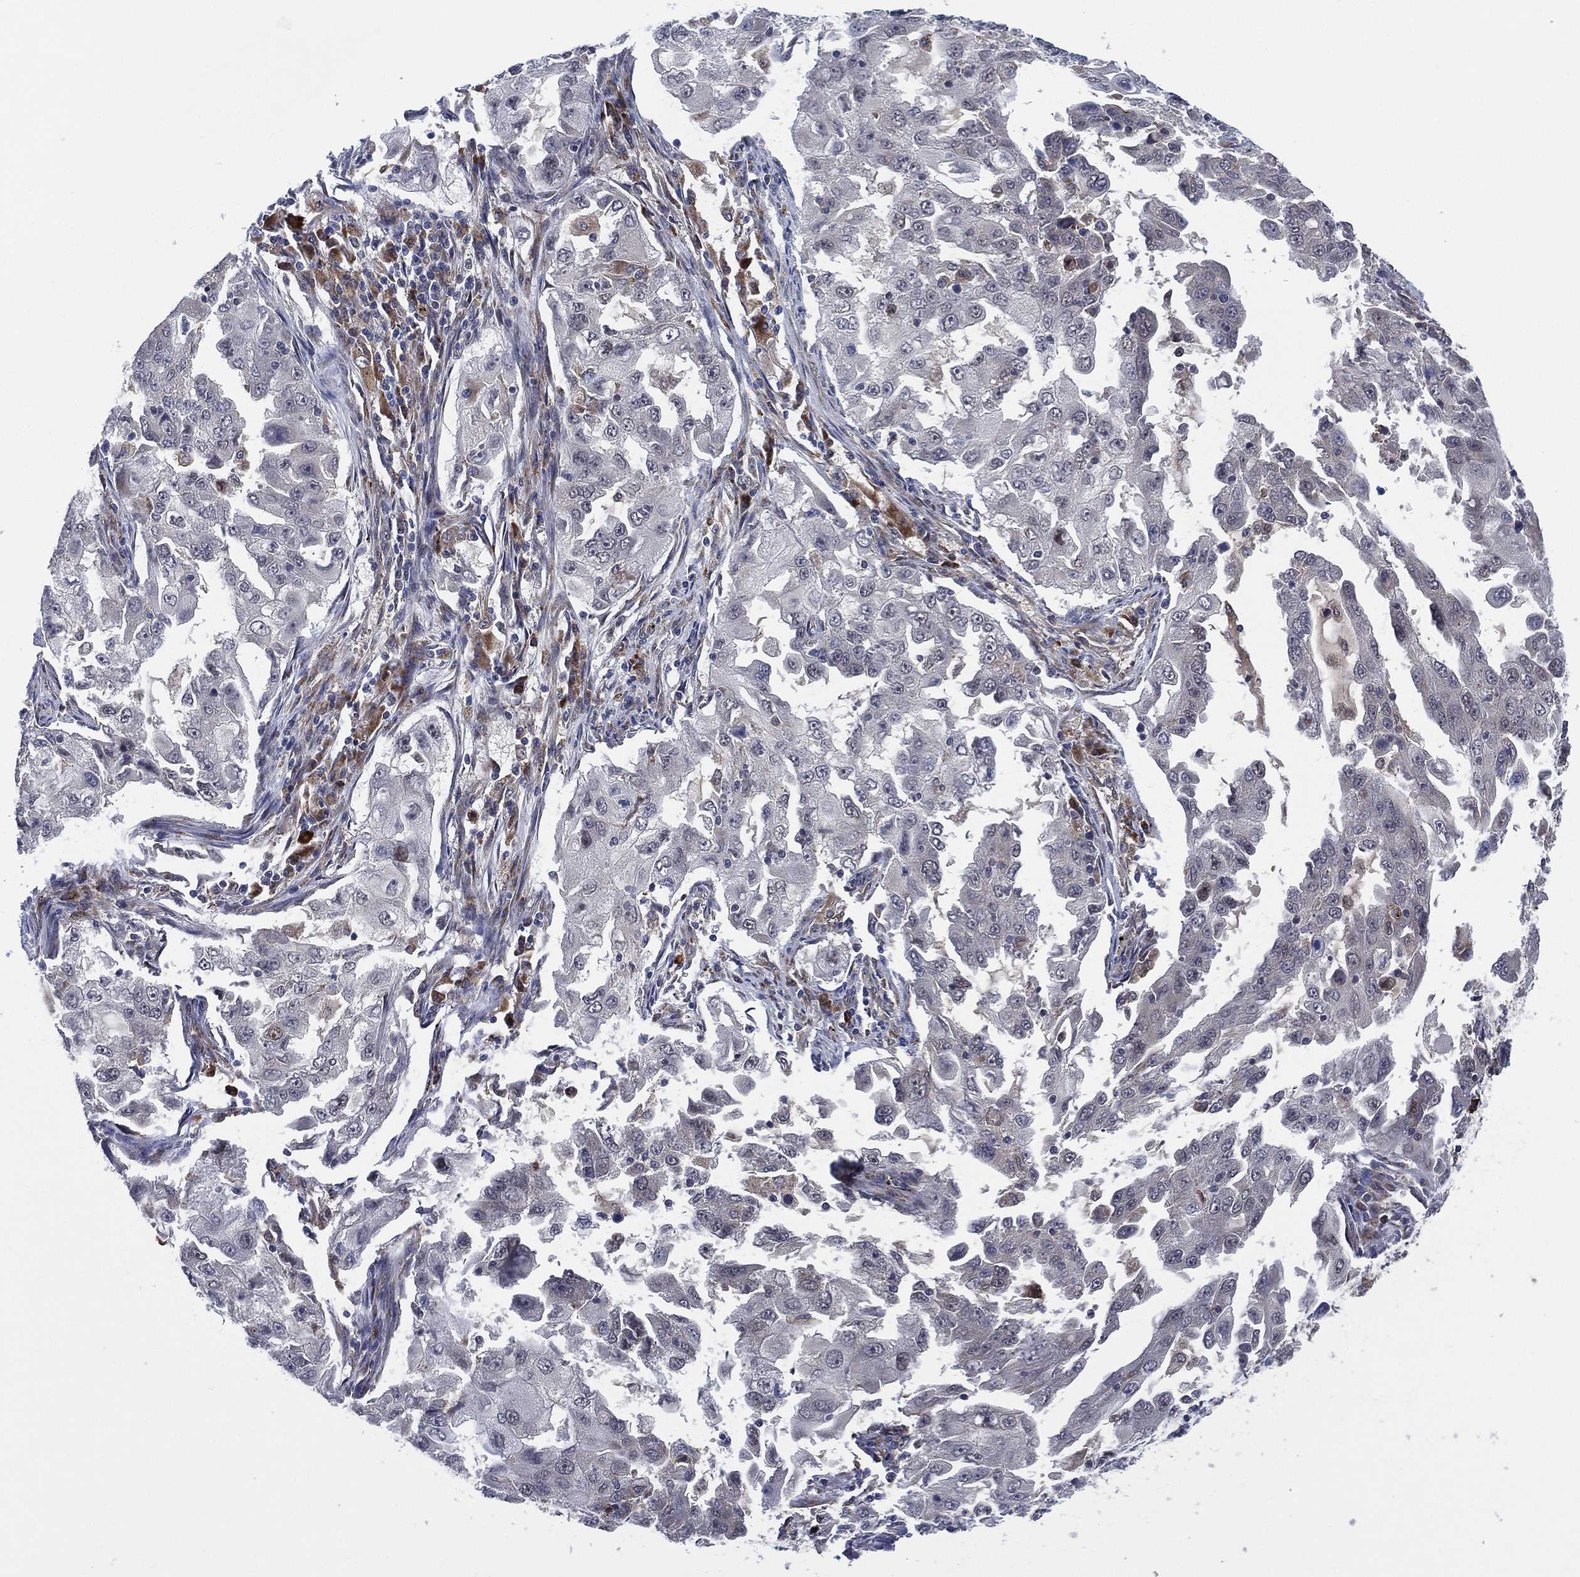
{"staining": {"intensity": "negative", "quantity": "none", "location": "none"}, "tissue": "lung cancer", "cell_type": "Tumor cells", "image_type": "cancer", "snomed": [{"axis": "morphology", "description": "Adenocarcinoma, NOS"}, {"axis": "topography", "description": "Lung"}], "caption": "Photomicrograph shows no protein expression in tumor cells of lung adenocarcinoma tissue.", "gene": "FES", "patient": {"sex": "female", "age": 61}}